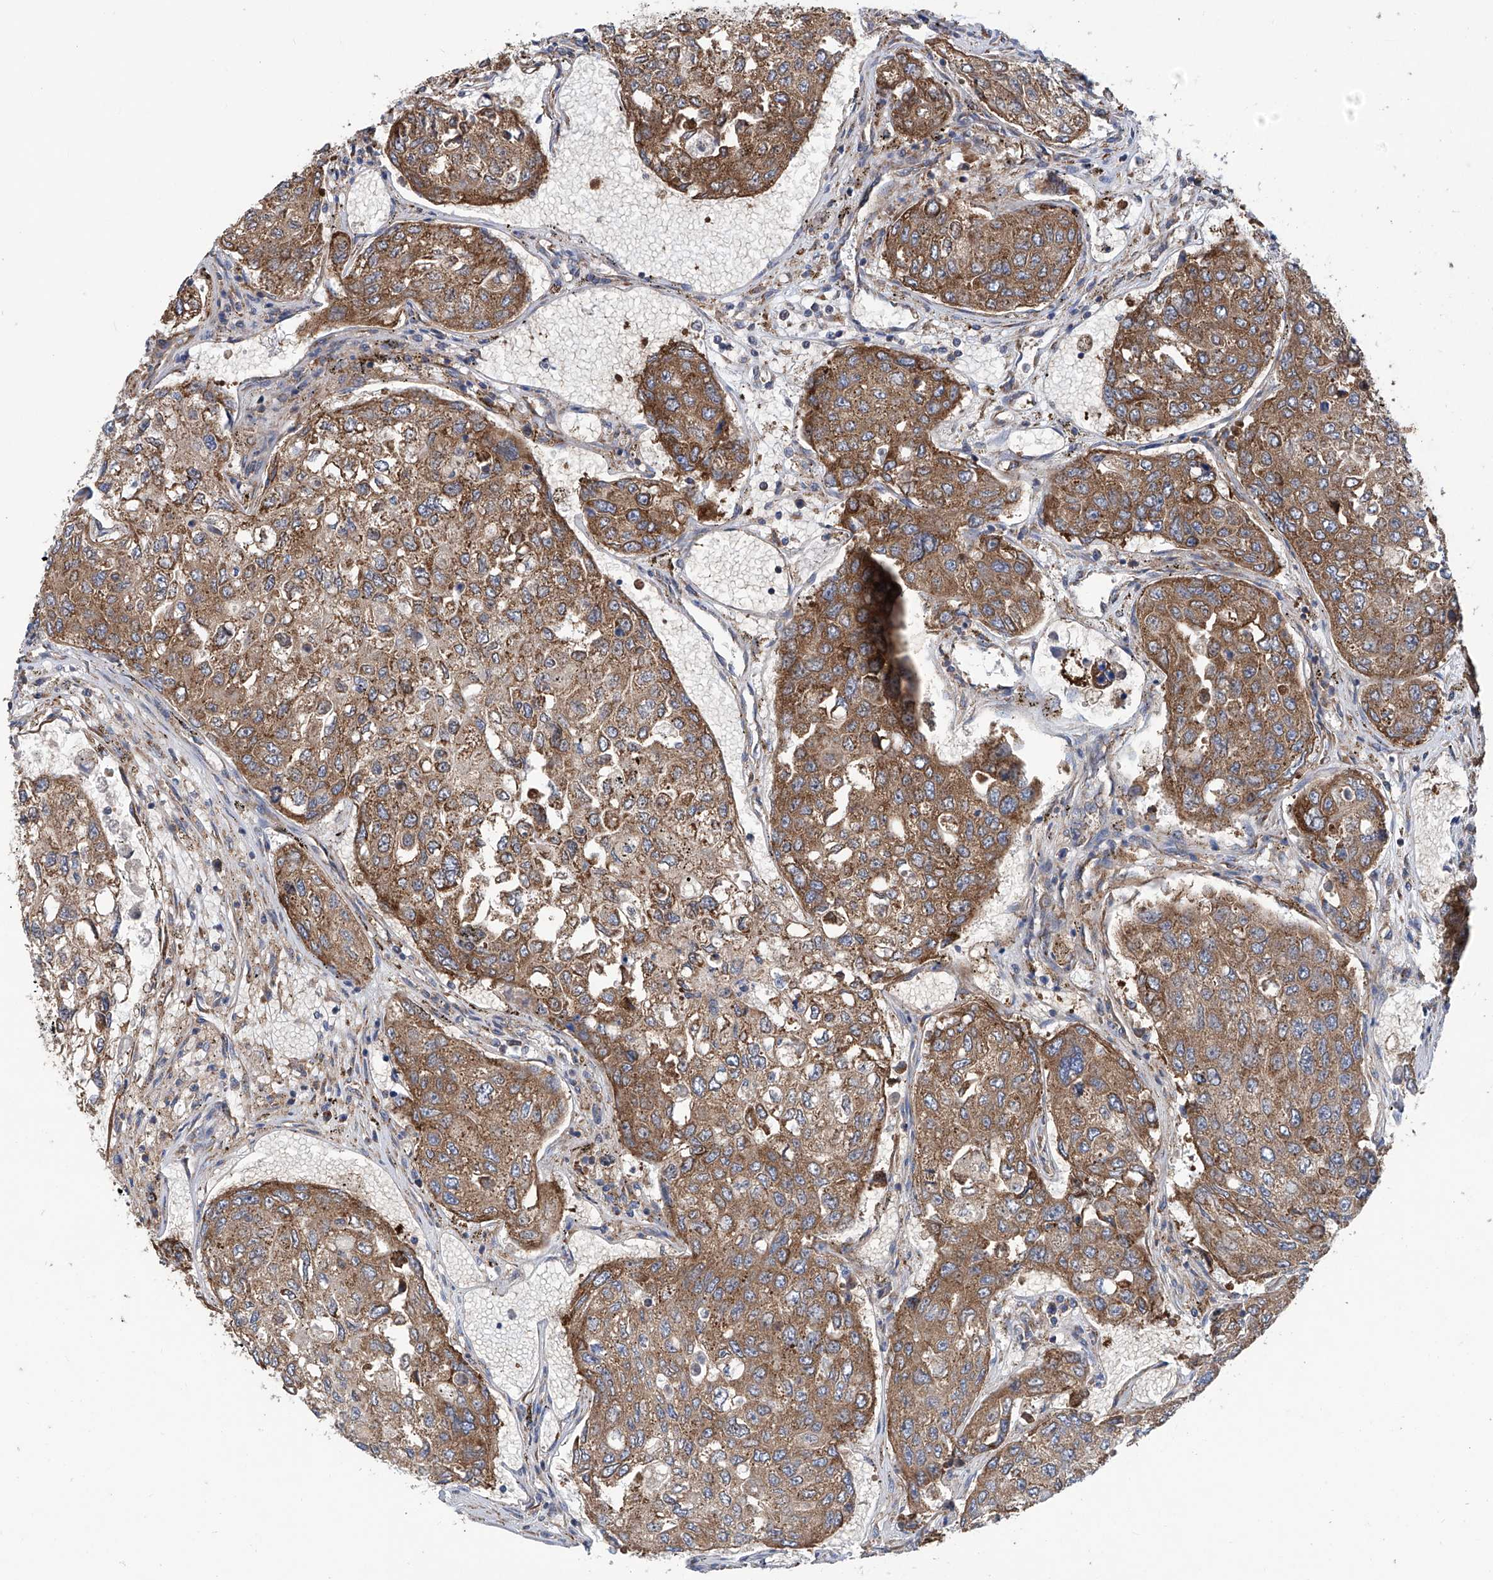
{"staining": {"intensity": "moderate", "quantity": ">75%", "location": "cytoplasmic/membranous"}, "tissue": "urothelial cancer", "cell_type": "Tumor cells", "image_type": "cancer", "snomed": [{"axis": "morphology", "description": "Urothelial carcinoma, High grade"}, {"axis": "topography", "description": "Lymph node"}, {"axis": "topography", "description": "Urinary bladder"}], "caption": "Immunohistochemistry (IHC) micrograph of human urothelial cancer stained for a protein (brown), which reveals medium levels of moderate cytoplasmic/membranous staining in approximately >75% of tumor cells.", "gene": "SENP2", "patient": {"sex": "male", "age": 51}}